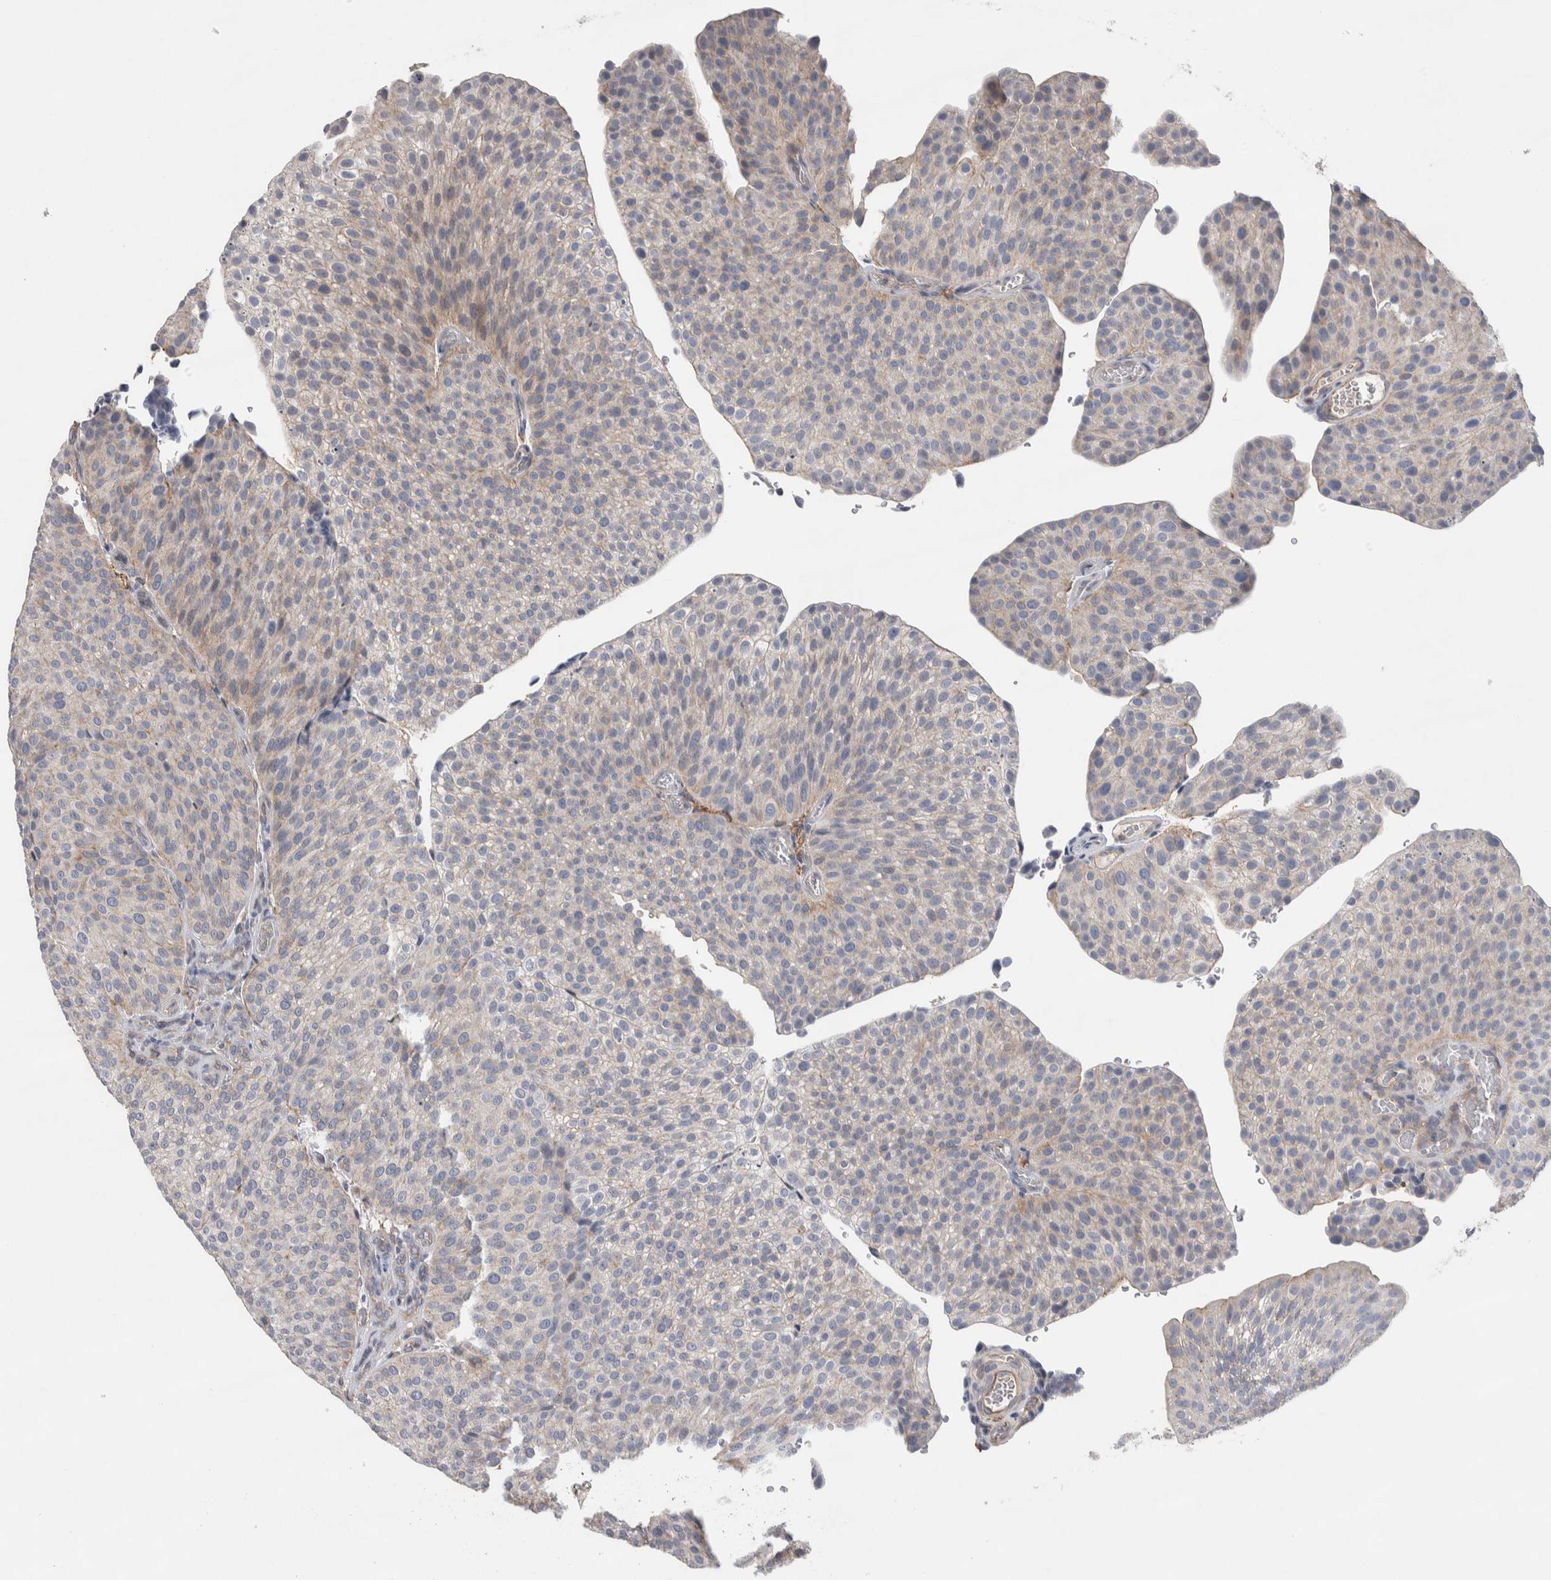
{"staining": {"intensity": "weak", "quantity": "<25%", "location": "cytoplasmic/membranous"}, "tissue": "urothelial cancer", "cell_type": "Tumor cells", "image_type": "cancer", "snomed": [{"axis": "morphology", "description": "Normal tissue, NOS"}, {"axis": "morphology", "description": "Urothelial carcinoma, Low grade"}, {"axis": "topography", "description": "Smooth muscle"}, {"axis": "topography", "description": "Urinary bladder"}], "caption": "This is an immunohistochemistry histopathology image of urothelial carcinoma (low-grade). There is no expression in tumor cells.", "gene": "GCNA", "patient": {"sex": "male", "age": 60}}